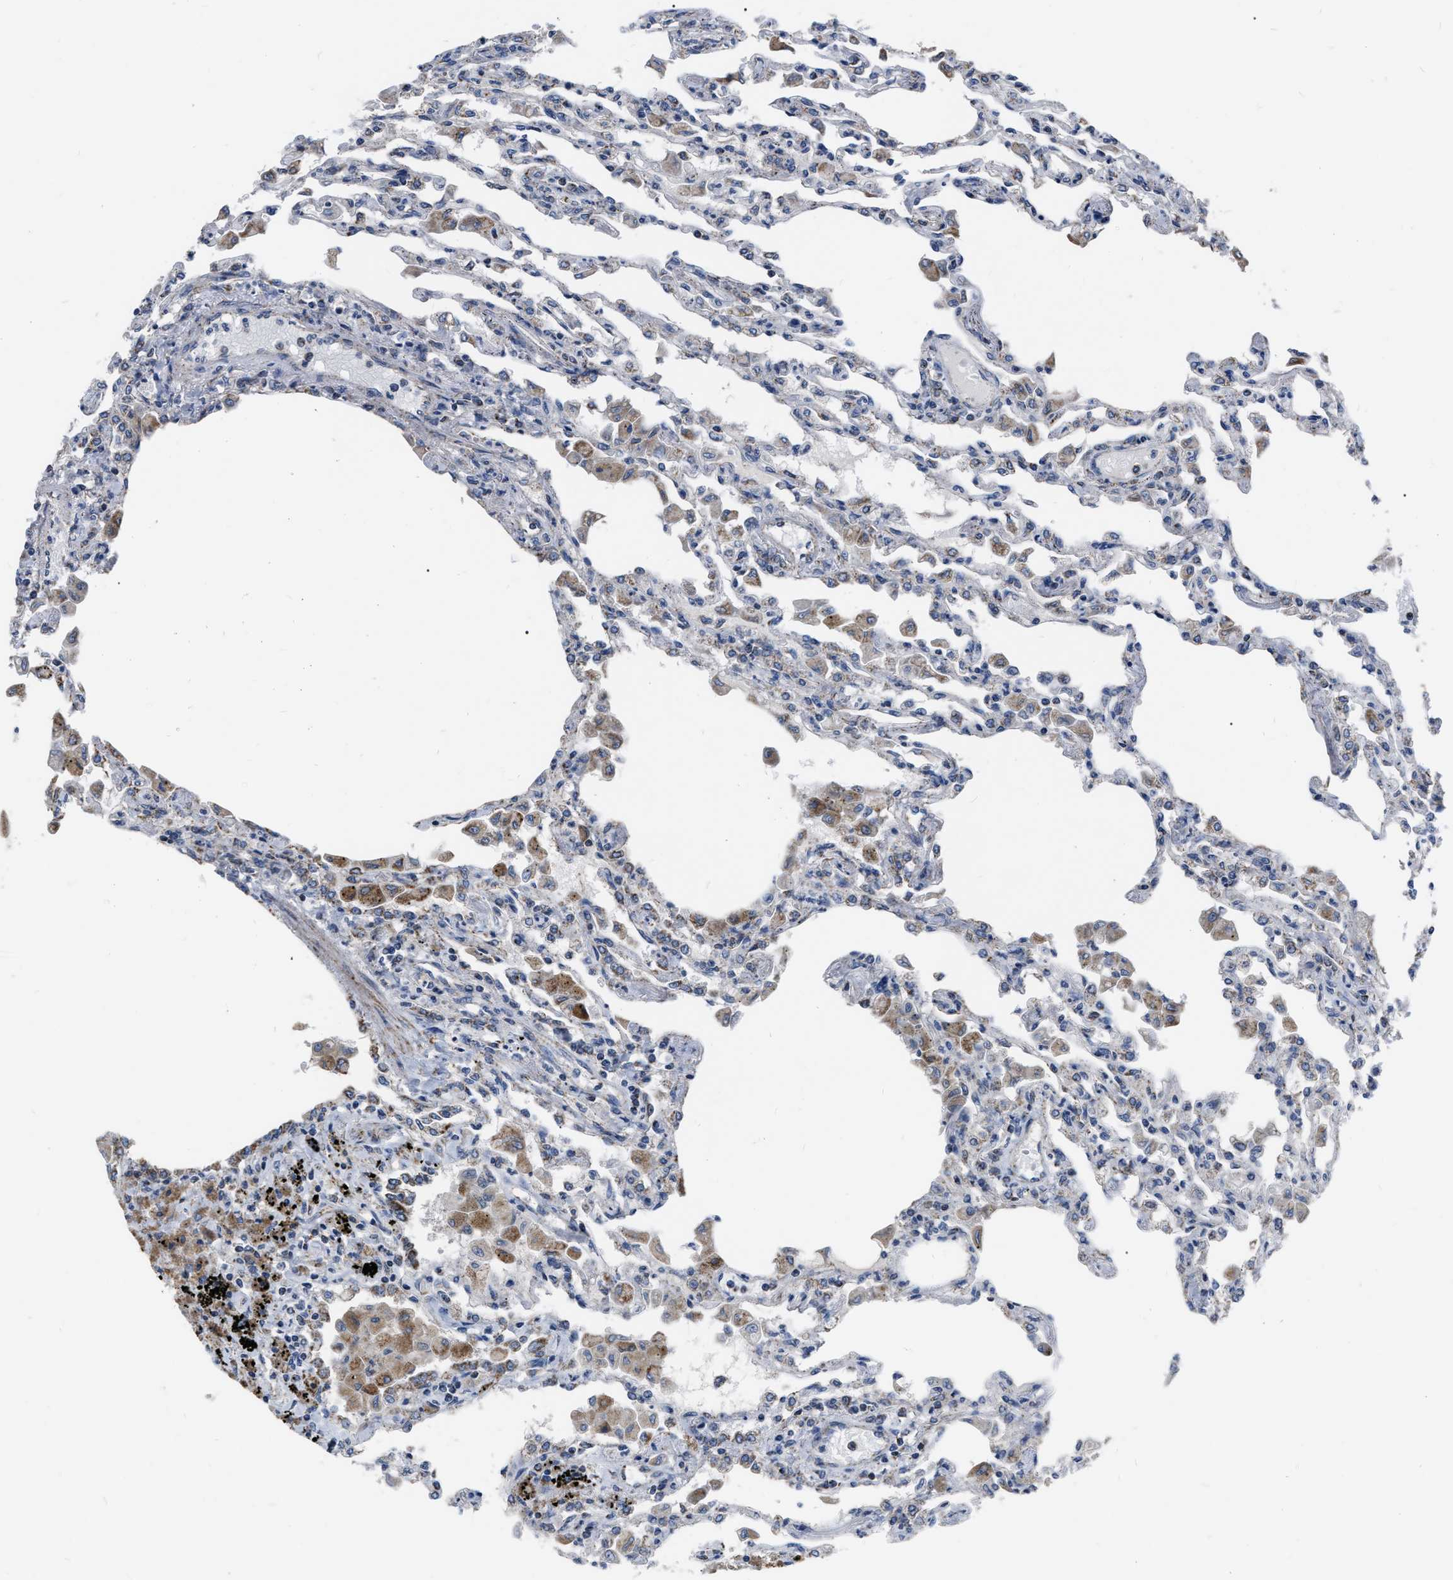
{"staining": {"intensity": "negative", "quantity": "none", "location": "none"}, "tissue": "lung", "cell_type": "Alveolar cells", "image_type": "normal", "snomed": [{"axis": "morphology", "description": "Normal tissue, NOS"}, {"axis": "topography", "description": "Bronchus"}, {"axis": "topography", "description": "Lung"}], "caption": "High magnification brightfield microscopy of benign lung stained with DAB (3,3'-diaminobenzidine) (brown) and counterstained with hematoxylin (blue): alveolar cells show no significant expression. Nuclei are stained in blue.", "gene": "DDX56", "patient": {"sex": "female", "age": 49}}